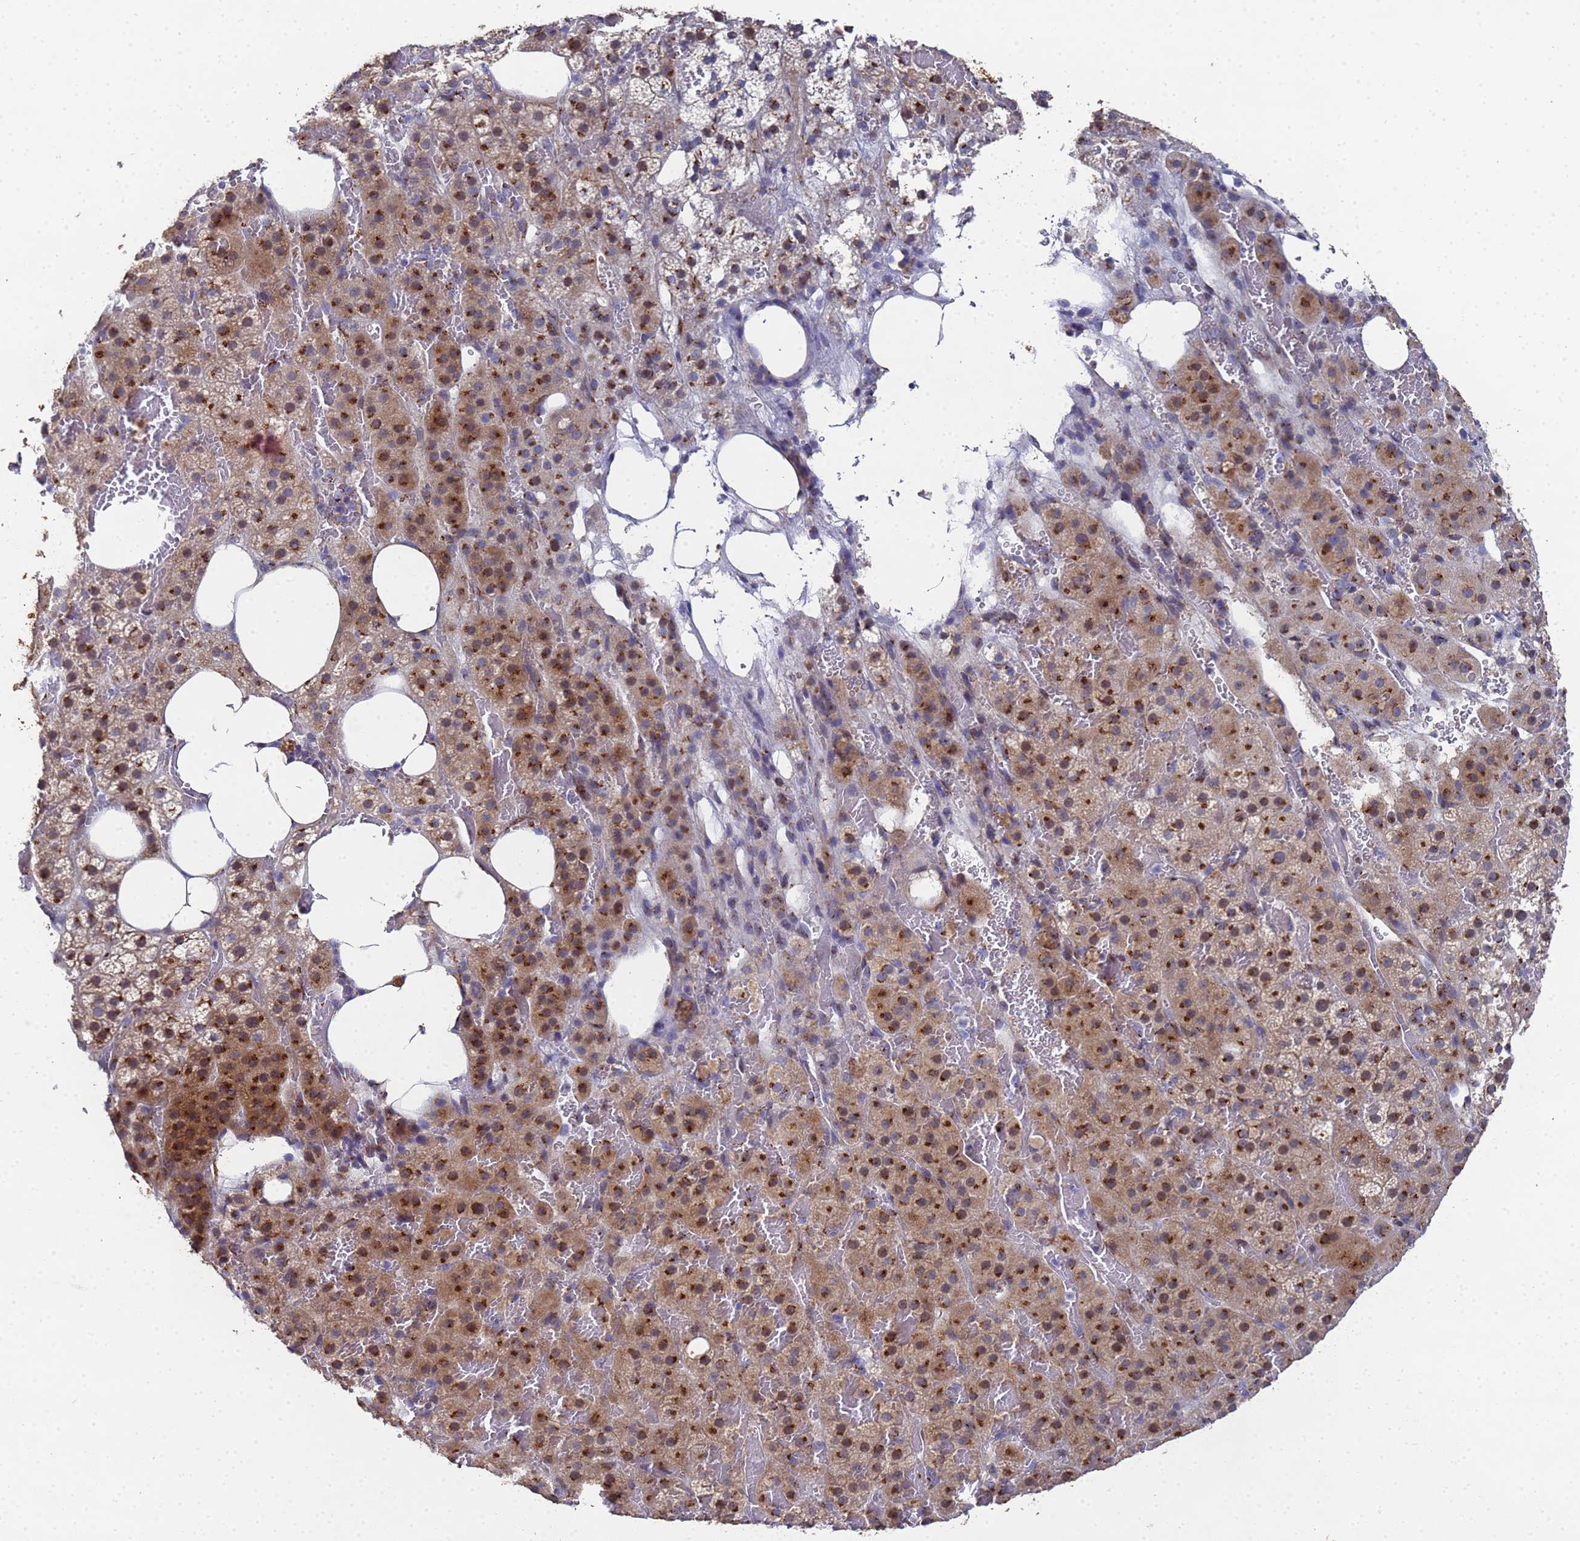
{"staining": {"intensity": "moderate", "quantity": ">75%", "location": "cytoplasmic/membranous"}, "tissue": "adrenal gland", "cell_type": "Glandular cells", "image_type": "normal", "snomed": [{"axis": "morphology", "description": "Normal tissue, NOS"}, {"axis": "topography", "description": "Adrenal gland"}], "caption": "This micrograph reveals immunohistochemistry staining of benign adrenal gland, with medium moderate cytoplasmic/membranous expression in about >75% of glandular cells.", "gene": "NSUN6", "patient": {"sex": "female", "age": 59}}